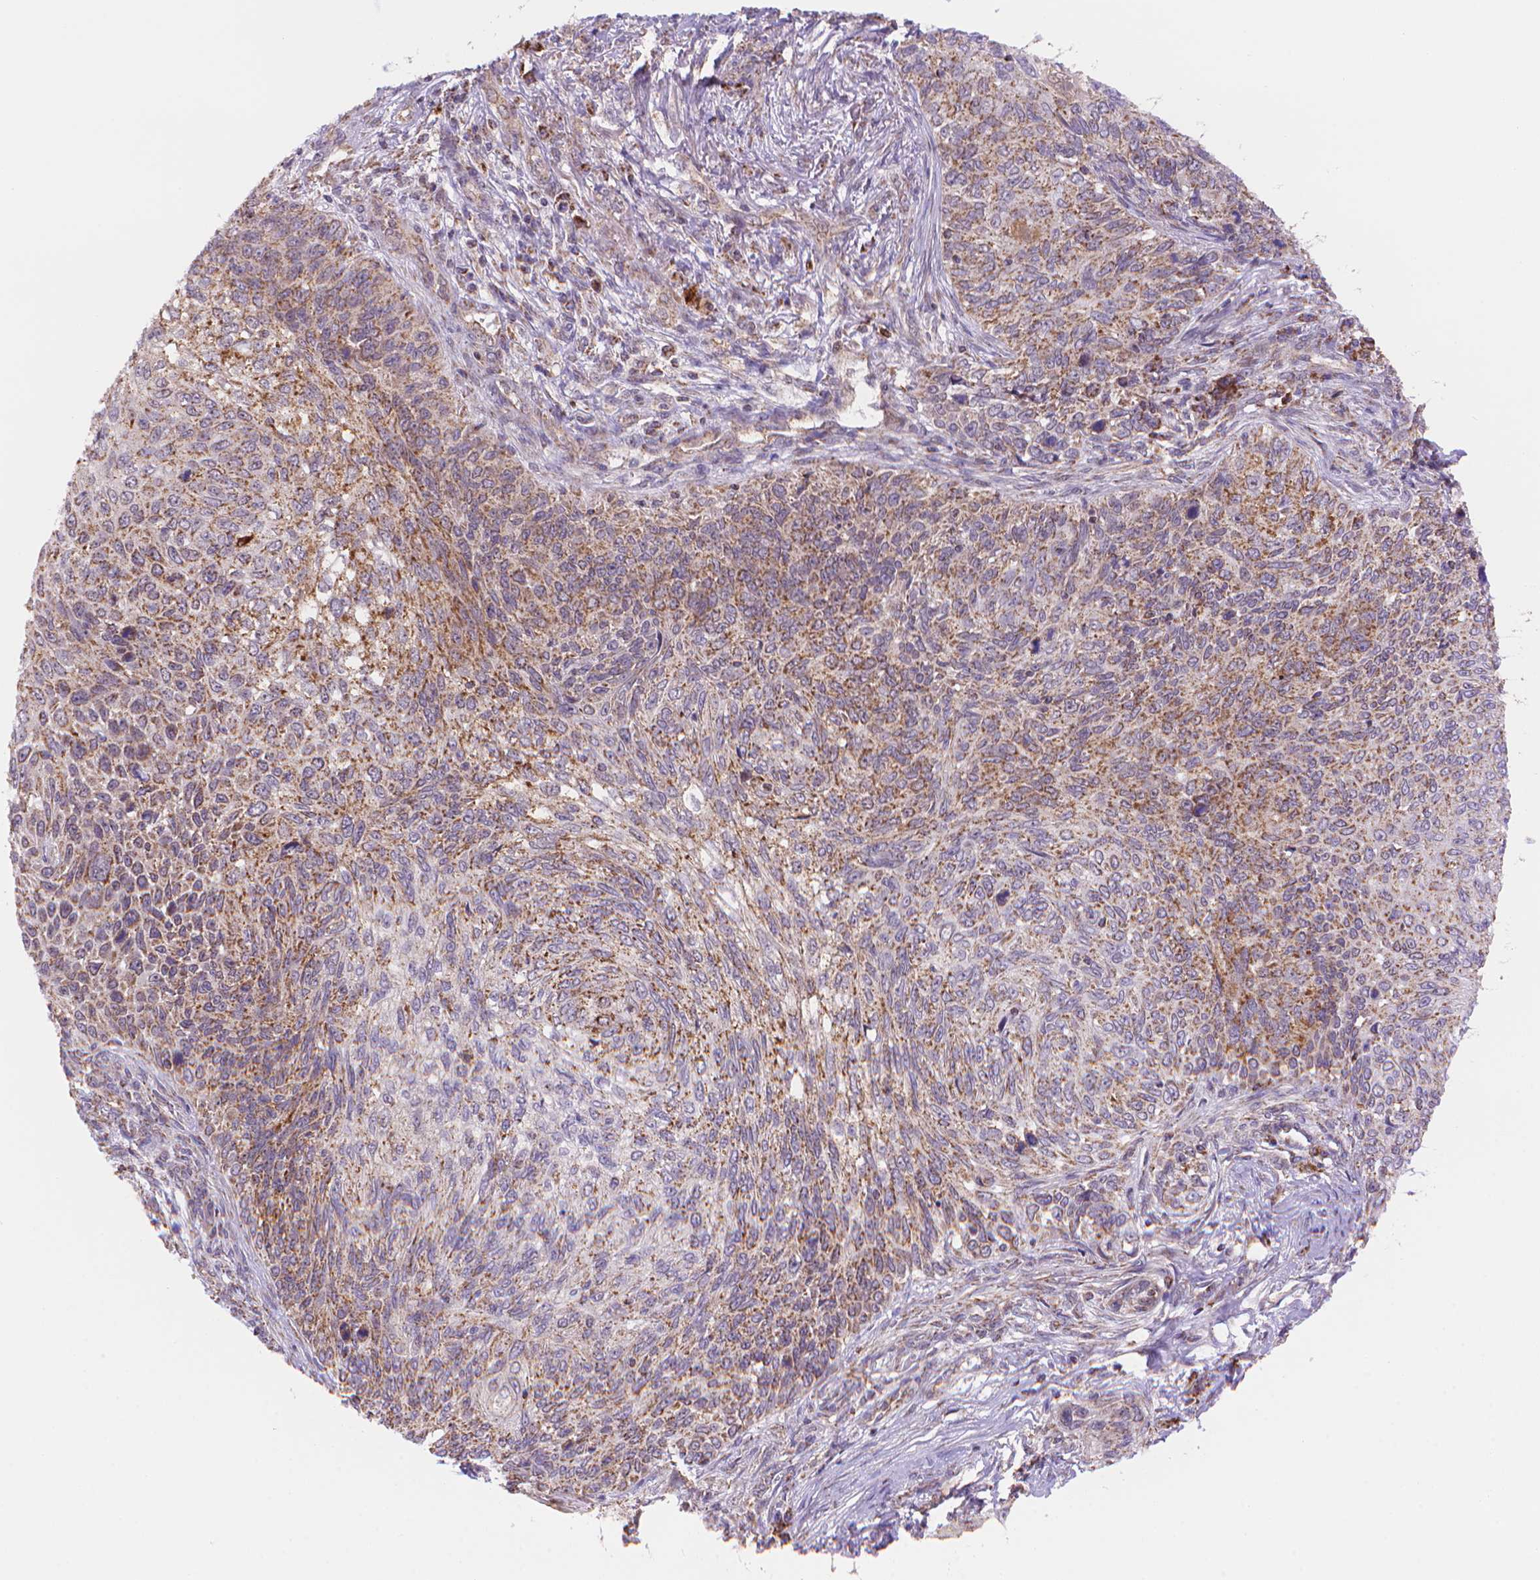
{"staining": {"intensity": "moderate", "quantity": "25%-75%", "location": "cytoplasmic/membranous"}, "tissue": "skin cancer", "cell_type": "Tumor cells", "image_type": "cancer", "snomed": [{"axis": "morphology", "description": "Squamous cell carcinoma, NOS"}, {"axis": "topography", "description": "Skin"}], "caption": "A brown stain shows moderate cytoplasmic/membranous staining of a protein in skin cancer tumor cells. (DAB IHC, brown staining for protein, blue staining for nuclei).", "gene": "CYYR1", "patient": {"sex": "male", "age": 92}}